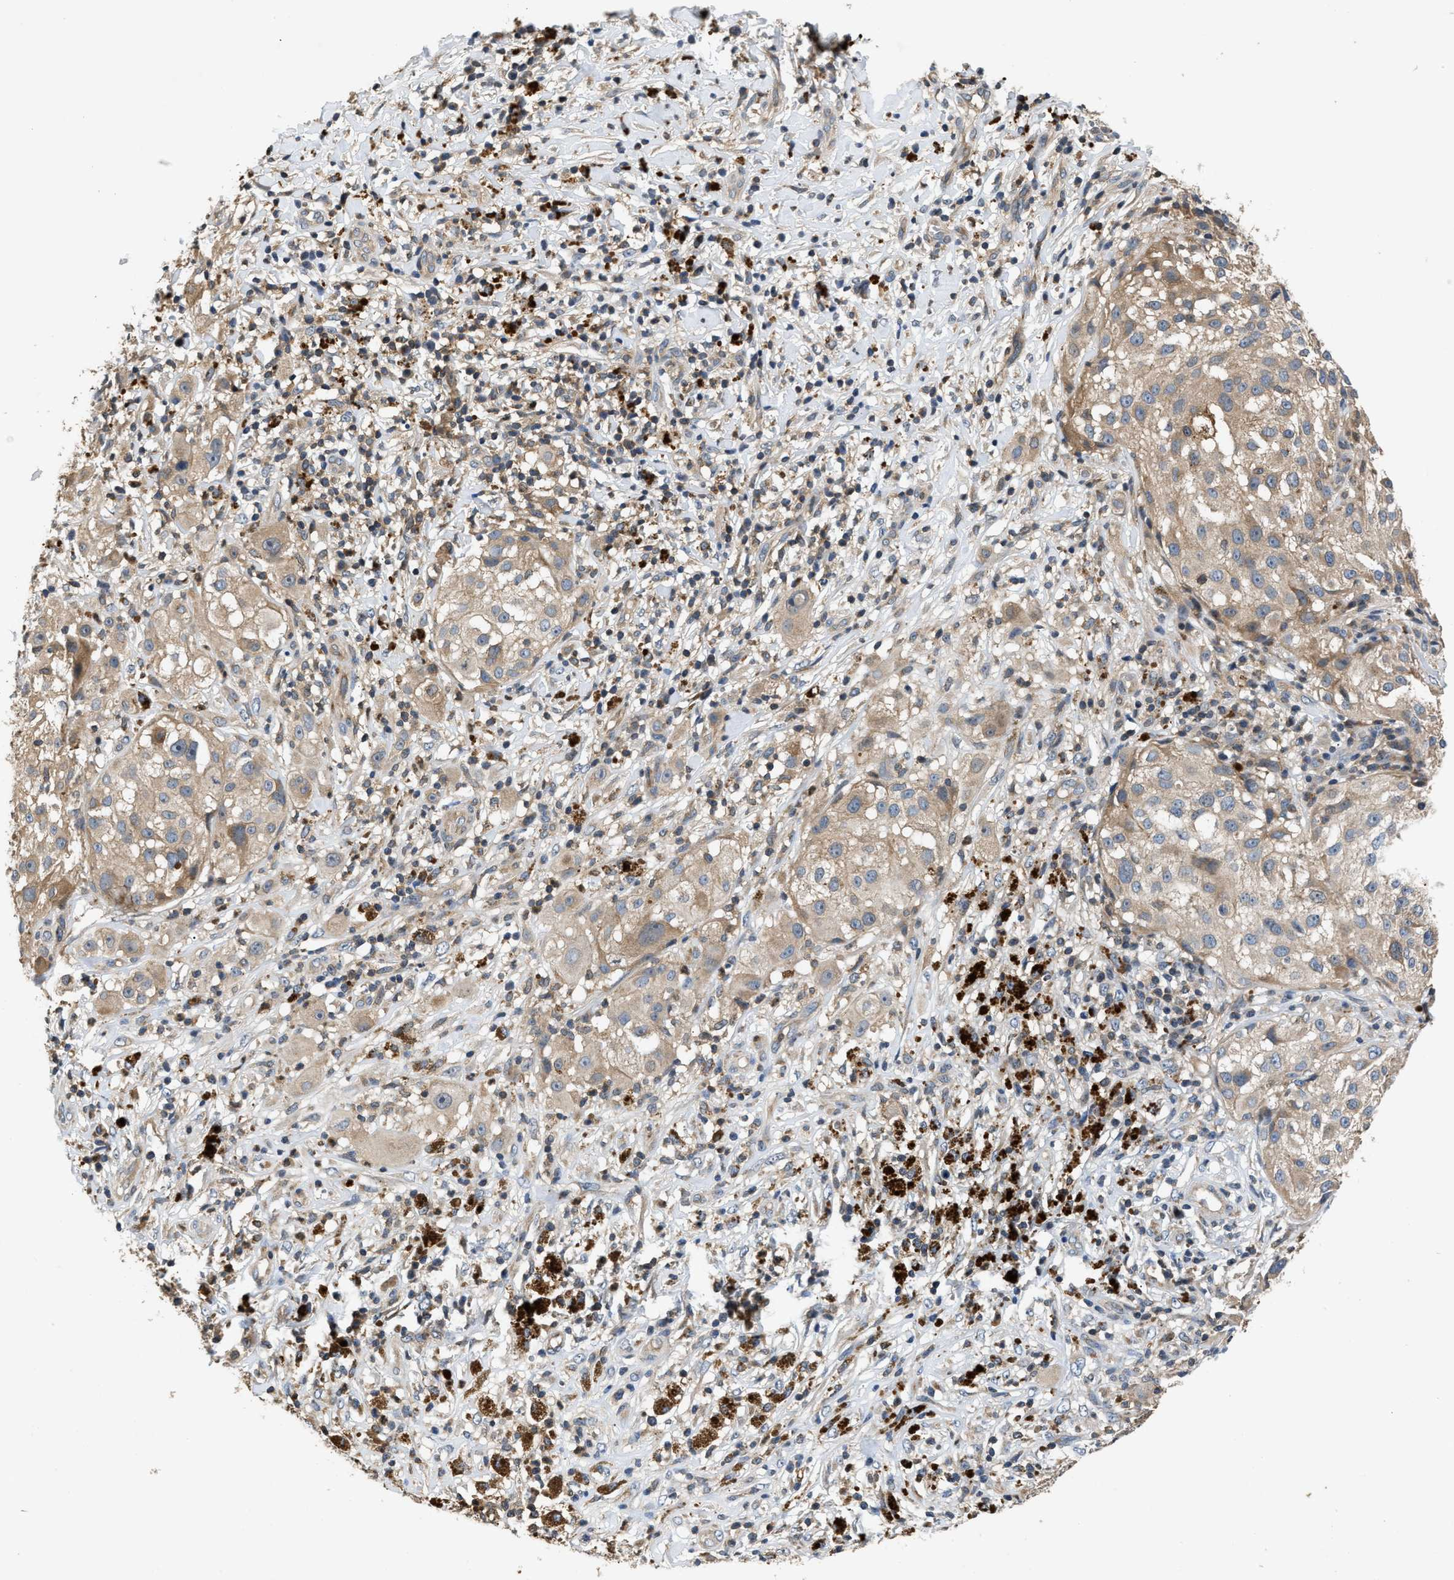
{"staining": {"intensity": "weak", "quantity": "25%-75%", "location": "cytoplasmic/membranous"}, "tissue": "melanoma", "cell_type": "Tumor cells", "image_type": "cancer", "snomed": [{"axis": "morphology", "description": "Necrosis, NOS"}, {"axis": "morphology", "description": "Malignant melanoma, NOS"}, {"axis": "topography", "description": "Skin"}], "caption": "Immunohistochemistry (IHC) of malignant melanoma demonstrates low levels of weak cytoplasmic/membranous positivity in approximately 25%-75% of tumor cells.", "gene": "CHUK", "patient": {"sex": "female", "age": 87}}